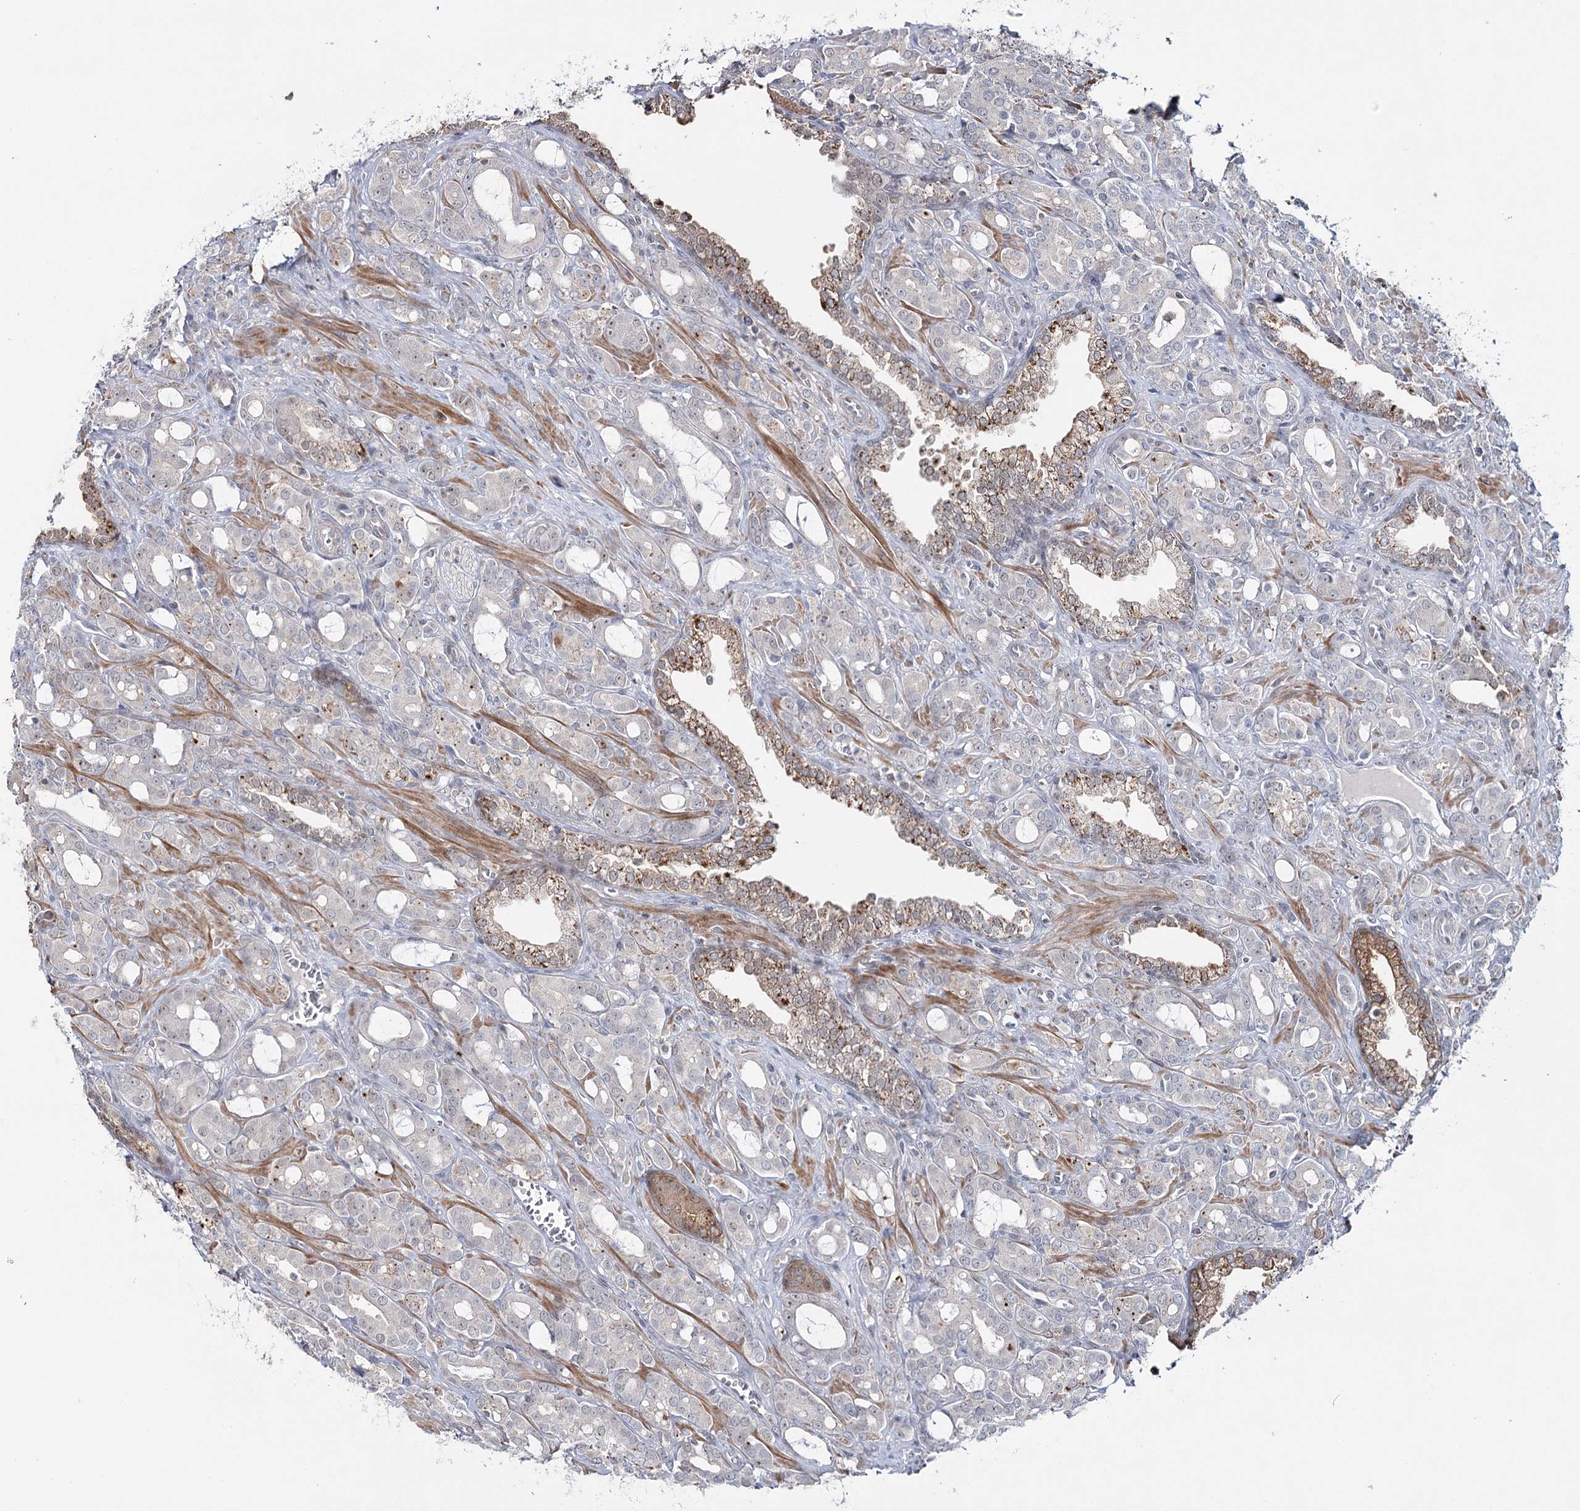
{"staining": {"intensity": "negative", "quantity": "none", "location": "none"}, "tissue": "prostate cancer", "cell_type": "Tumor cells", "image_type": "cancer", "snomed": [{"axis": "morphology", "description": "Adenocarcinoma, High grade"}, {"axis": "topography", "description": "Prostate"}], "caption": "This micrograph is of prostate adenocarcinoma (high-grade) stained with immunohistochemistry to label a protein in brown with the nuclei are counter-stained blue. There is no staining in tumor cells.", "gene": "ZC3H8", "patient": {"sex": "male", "age": 72}}